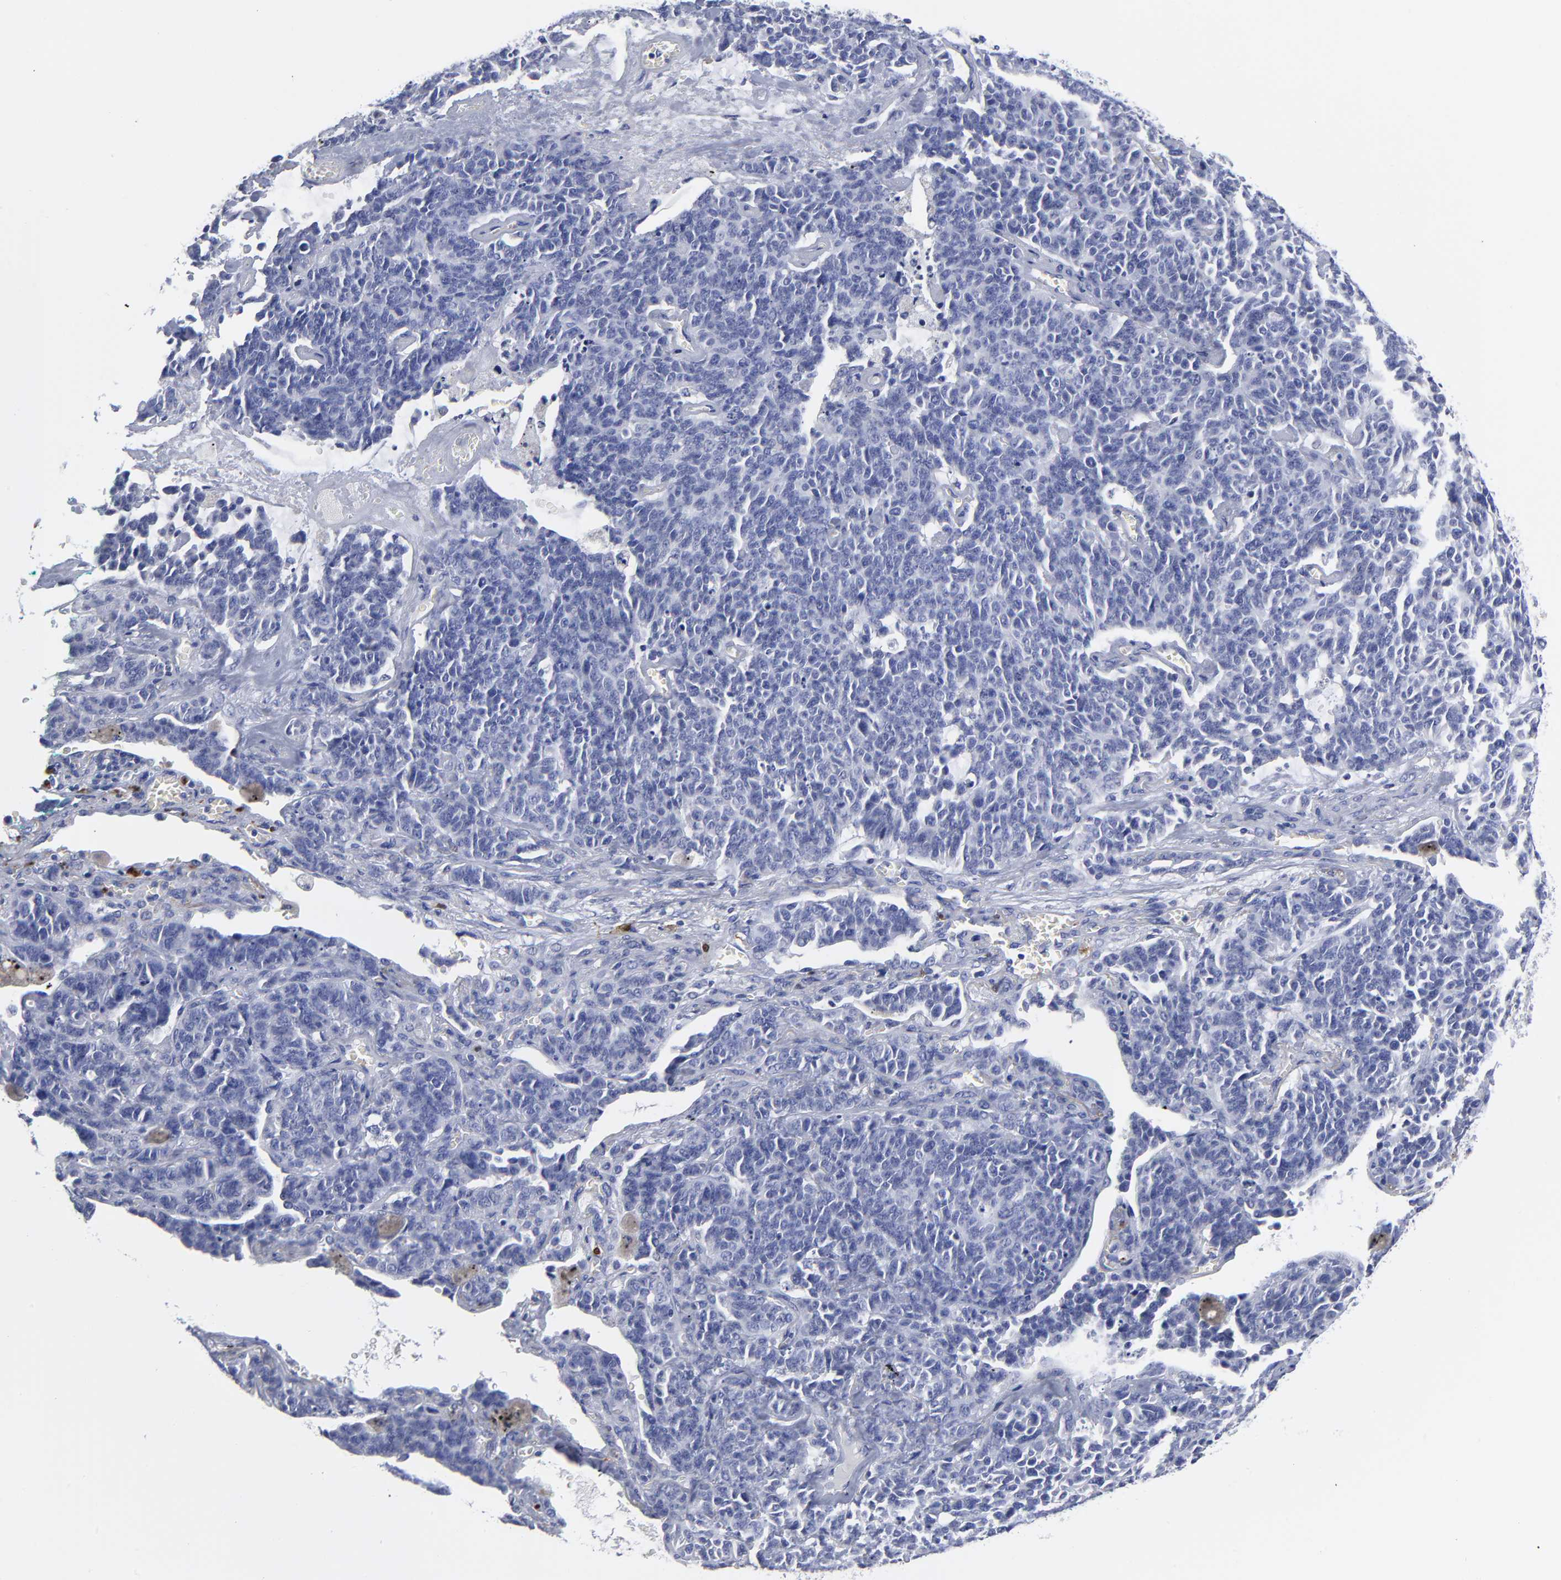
{"staining": {"intensity": "negative", "quantity": "none", "location": "none"}, "tissue": "lung cancer", "cell_type": "Tumor cells", "image_type": "cancer", "snomed": [{"axis": "morphology", "description": "Neoplasm, malignant, NOS"}, {"axis": "topography", "description": "Lung"}], "caption": "IHC of neoplasm (malignant) (lung) displays no staining in tumor cells. (DAB IHC with hematoxylin counter stain).", "gene": "PTP4A1", "patient": {"sex": "female", "age": 58}}